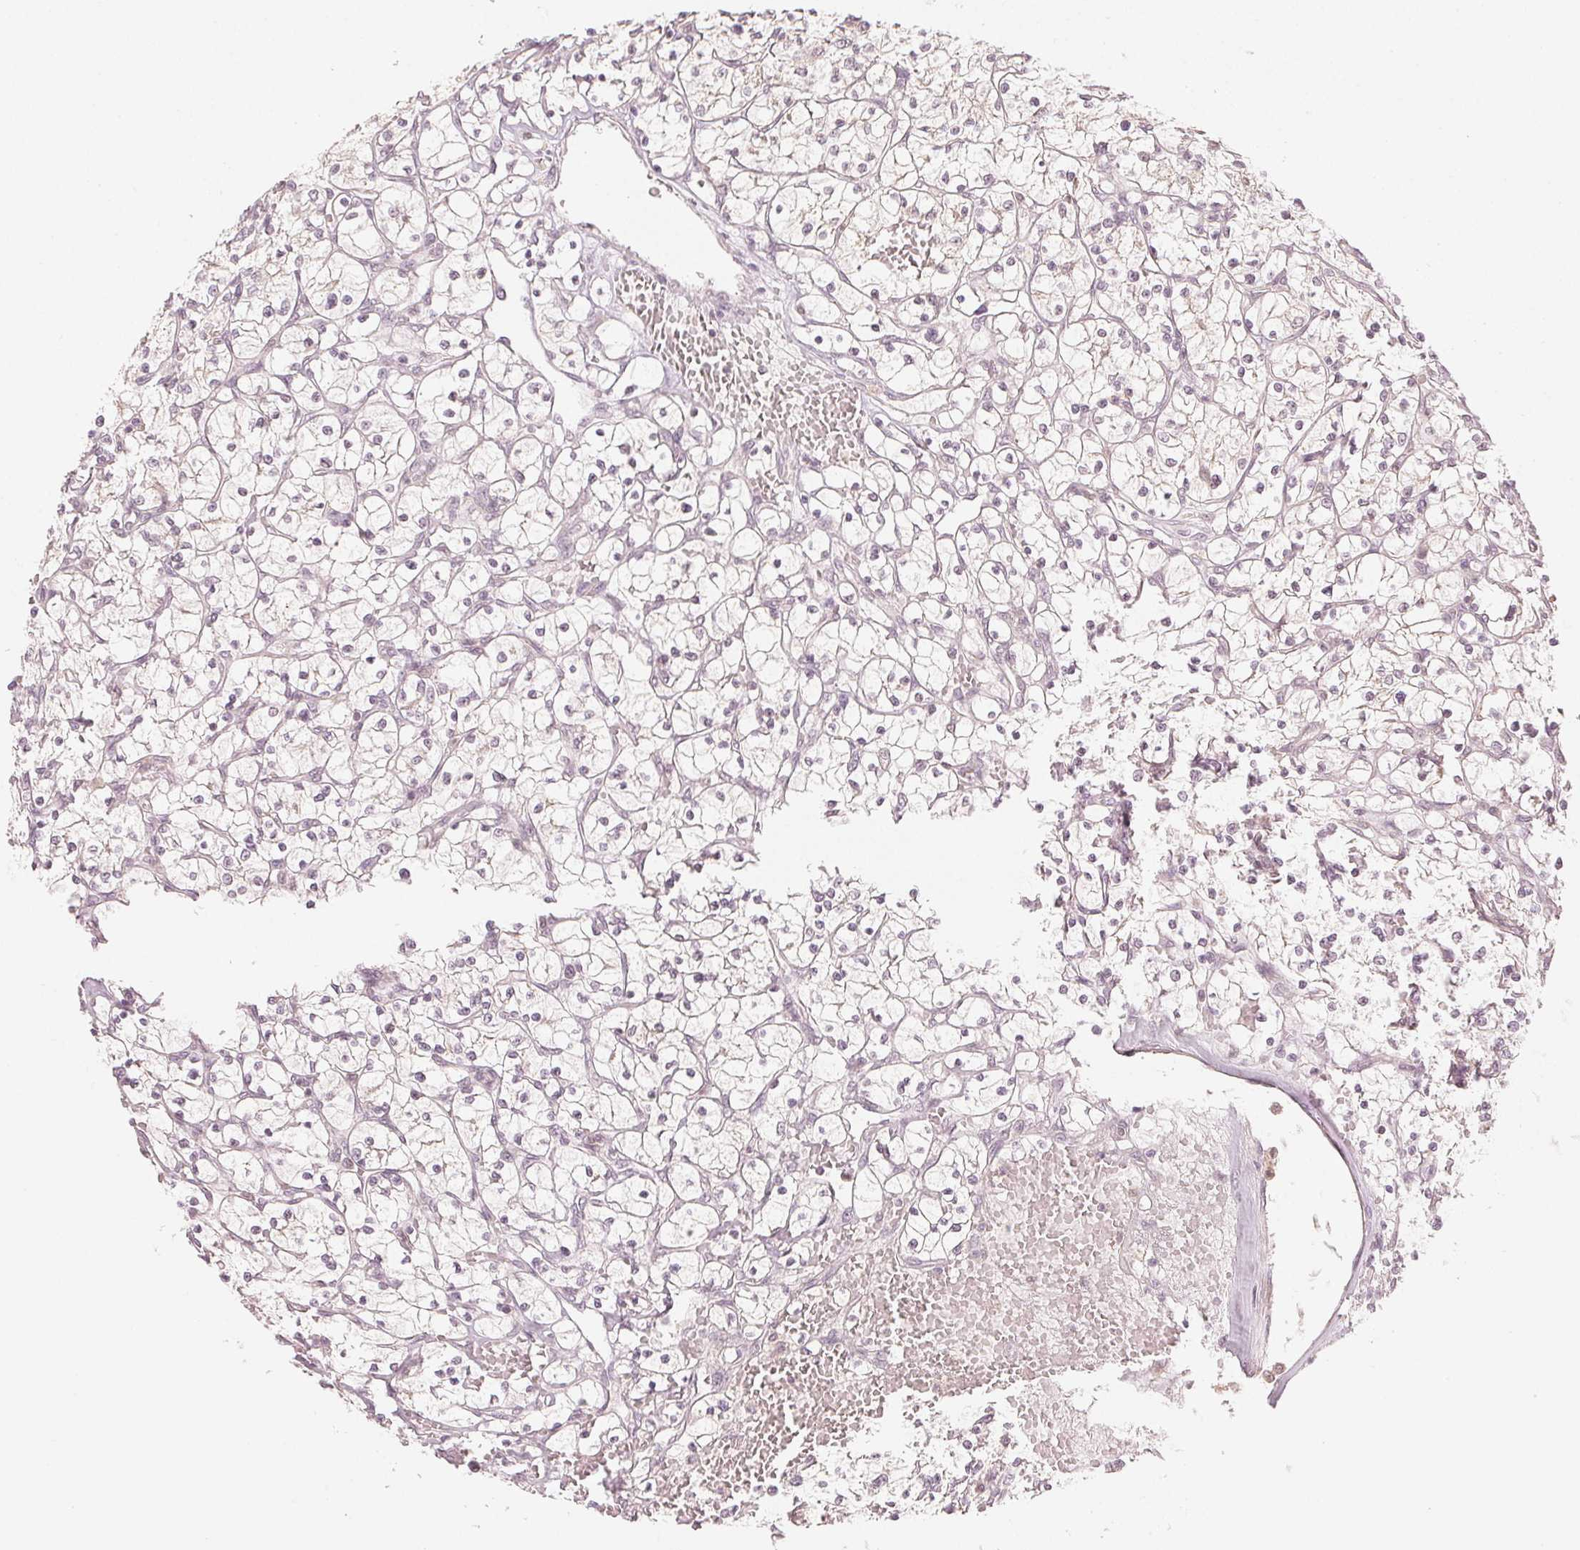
{"staining": {"intensity": "negative", "quantity": "none", "location": "none"}, "tissue": "renal cancer", "cell_type": "Tumor cells", "image_type": "cancer", "snomed": [{"axis": "morphology", "description": "Adenocarcinoma, NOS"}, {"axis": "topography", "description": "Kidney"}], "caption": "Immunohistochemical staining of human renal adenocarcinoma shows no significant expression in tumor cells.", "gene": "MAPK14", "patient": {"sex": "female", "age": 64}}